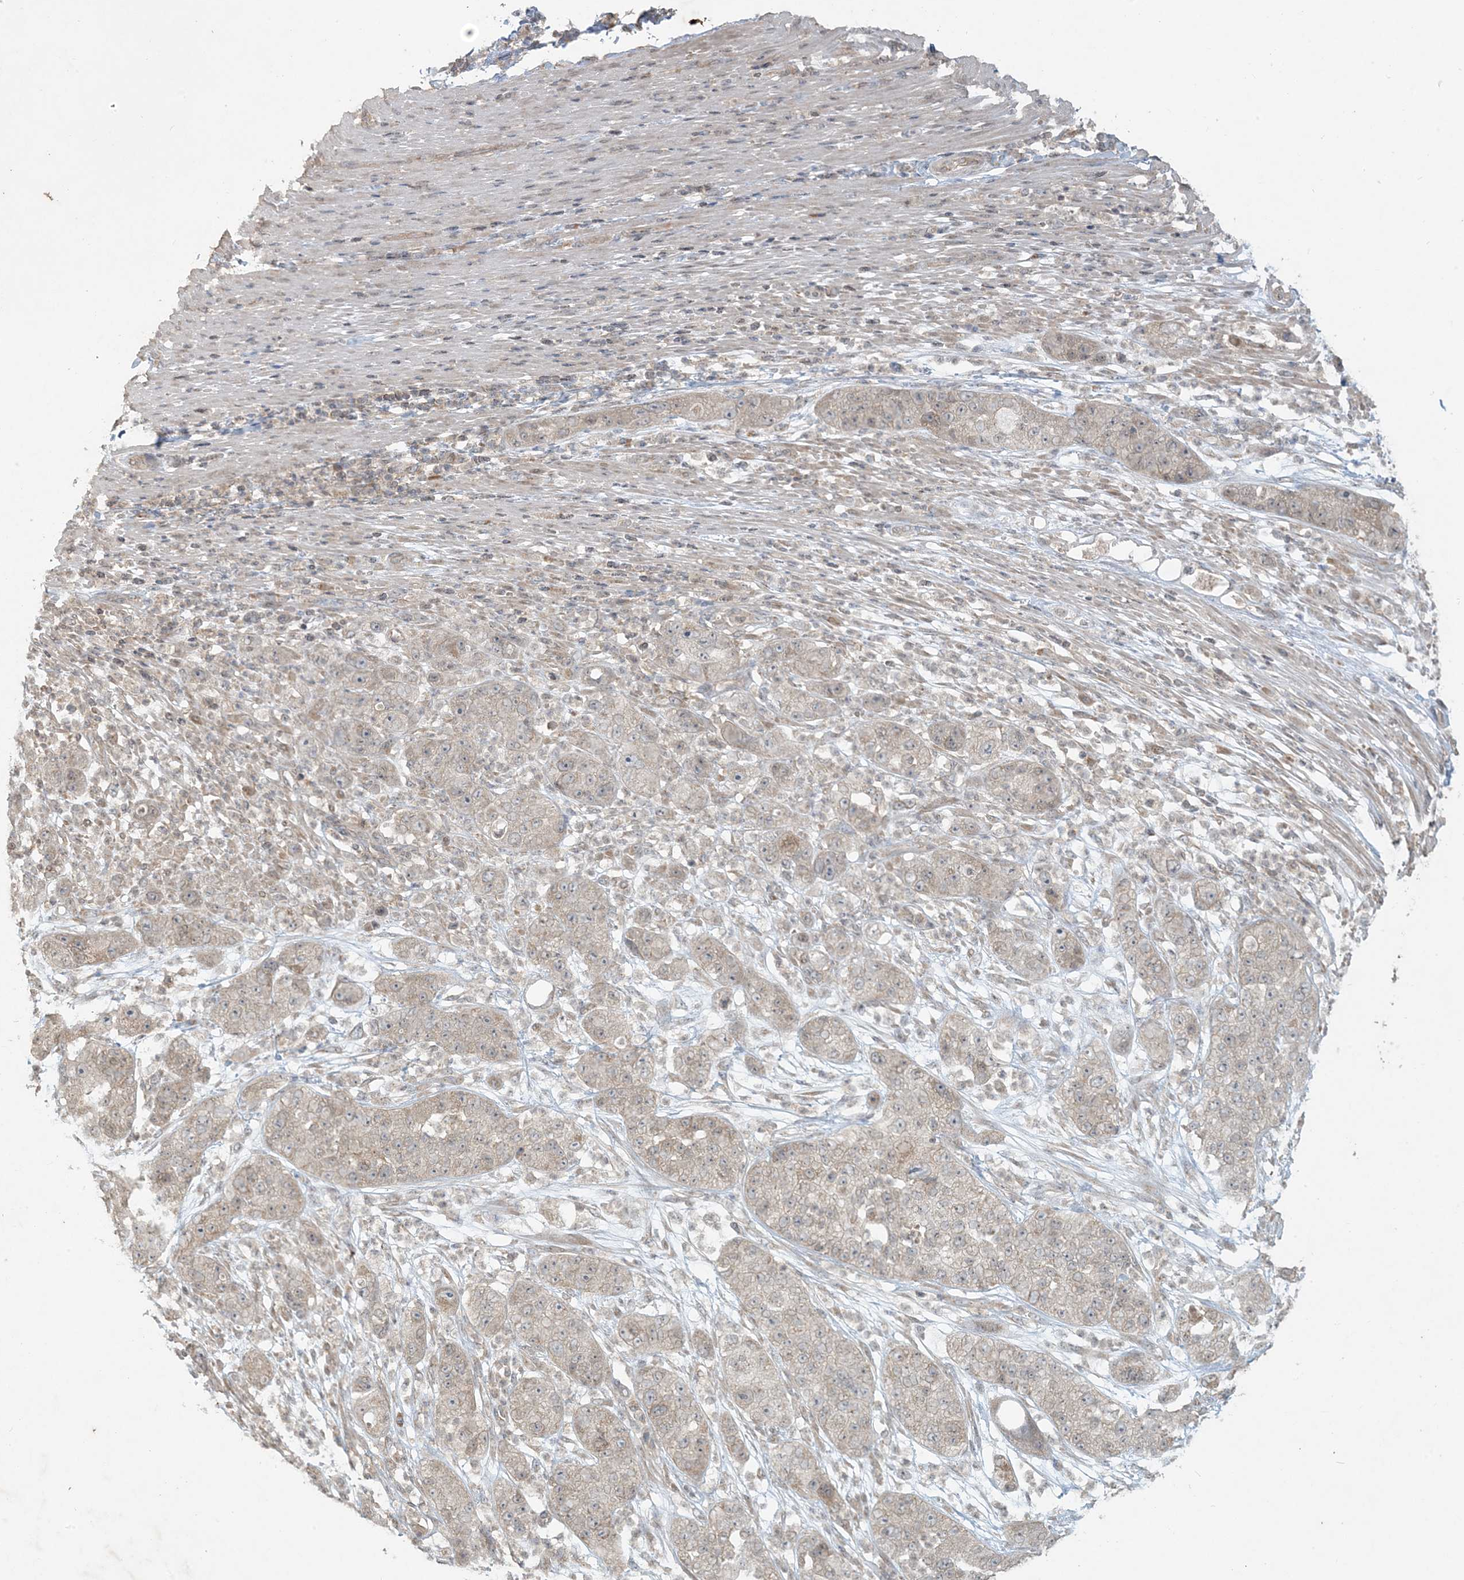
{"staining": {"intensity": "moderate", "quantity": ">75%", "location": "cytoplasmic/membranous"}, "tissue": "pancreatic cancer", "cell_type": "Tumor cells", "image_type": "cancer", "snomed": [{"axis": "morphology", "description": "Adenocarcinoma, NOS"}, {"axis": "topography", "description": "Pancreas"}], "caption": "An image showing moderate cytoplasmic/membranous staining in about >75% of tumor cells in pancreatic cancer, as visualized by brown immunohistochemical staining.", "gene": "MCOLN1", "patient": {"sex": "female", "age": 78}}